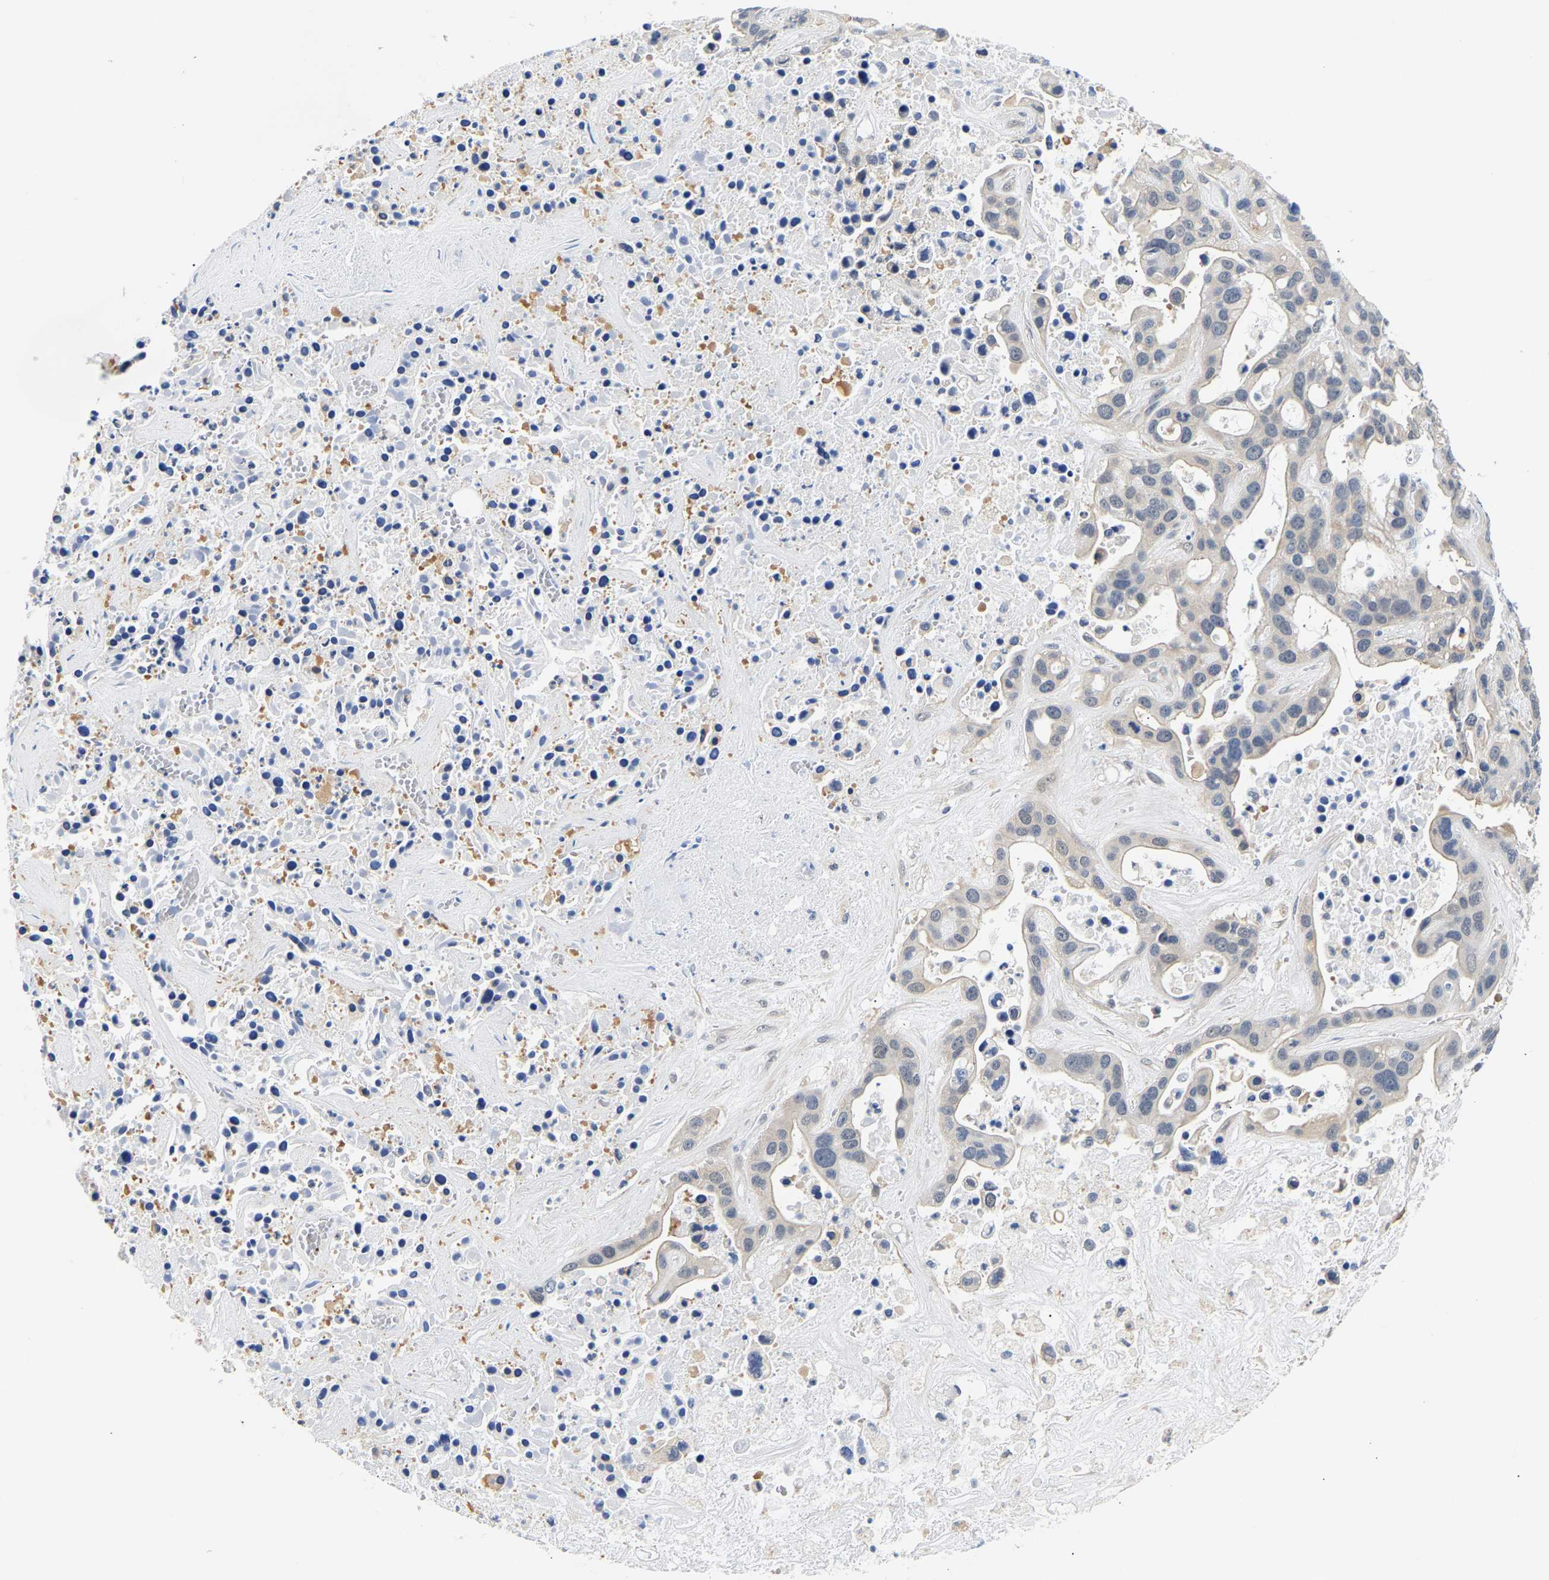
{"staining": {"intensity": "negative", "quantity": "none", "location": "none"}, "tissue": "liver cancer", "cell_type": "Tumor cells", "image_type": "cancer", "snomed": [{"axis": "morphology", "description": "Cholangiocarcinoma"}, {"axis": "topography", "description": "Liver"}], "caption": "Immunohistochemistry (IHC) of liver cholangiocarcinoma demonstrates no staining in tumor cells. Brightfield microscopy of immunohistochemistry (IHC) stained with DAB (brown) and hematoxylin (blue), captured at high magnification.", "gene": "UCHL3", "patient": {"sex": "female", "age": 65}}